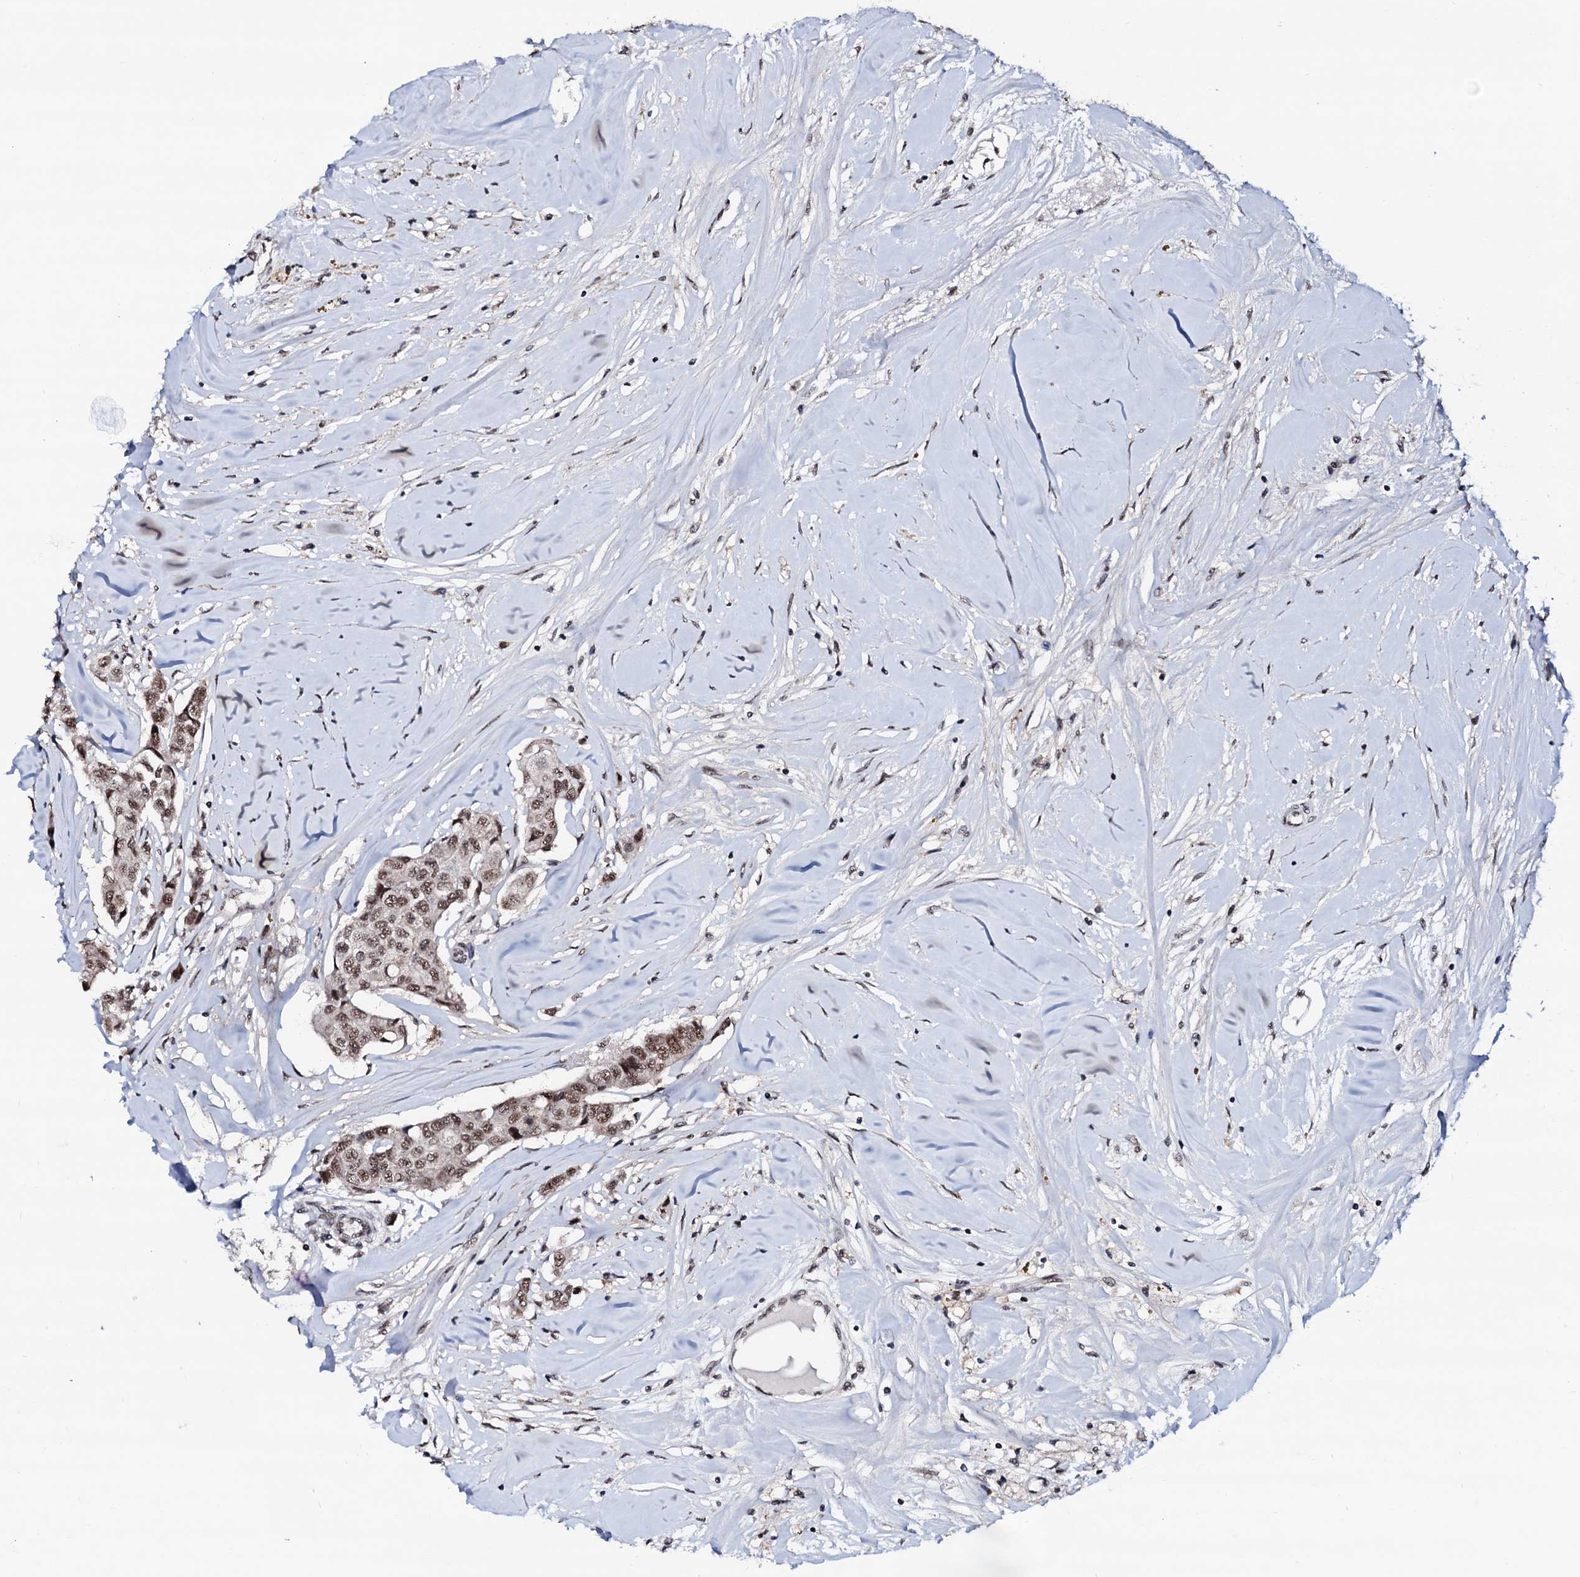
{"staining": {"intensity": "moderate", "quantity": ">75%", "location": "nuclear"}, "tissue": "breast cancer", "cell_type": "Tumor cells", "image_type": "cancer", "snomed": [{"axis": "morphology", "description": "Duct carcinoma"}, {"axis": "topography", "description": "Breast"}], "caption": "Immunohistochemical staining of breast cancer exhibits medium levels of moderate nuclear expression in approximately >75% of tumor cells.", "gene": "PRPF18", "patient": {"sex": "female", "age": 80}}